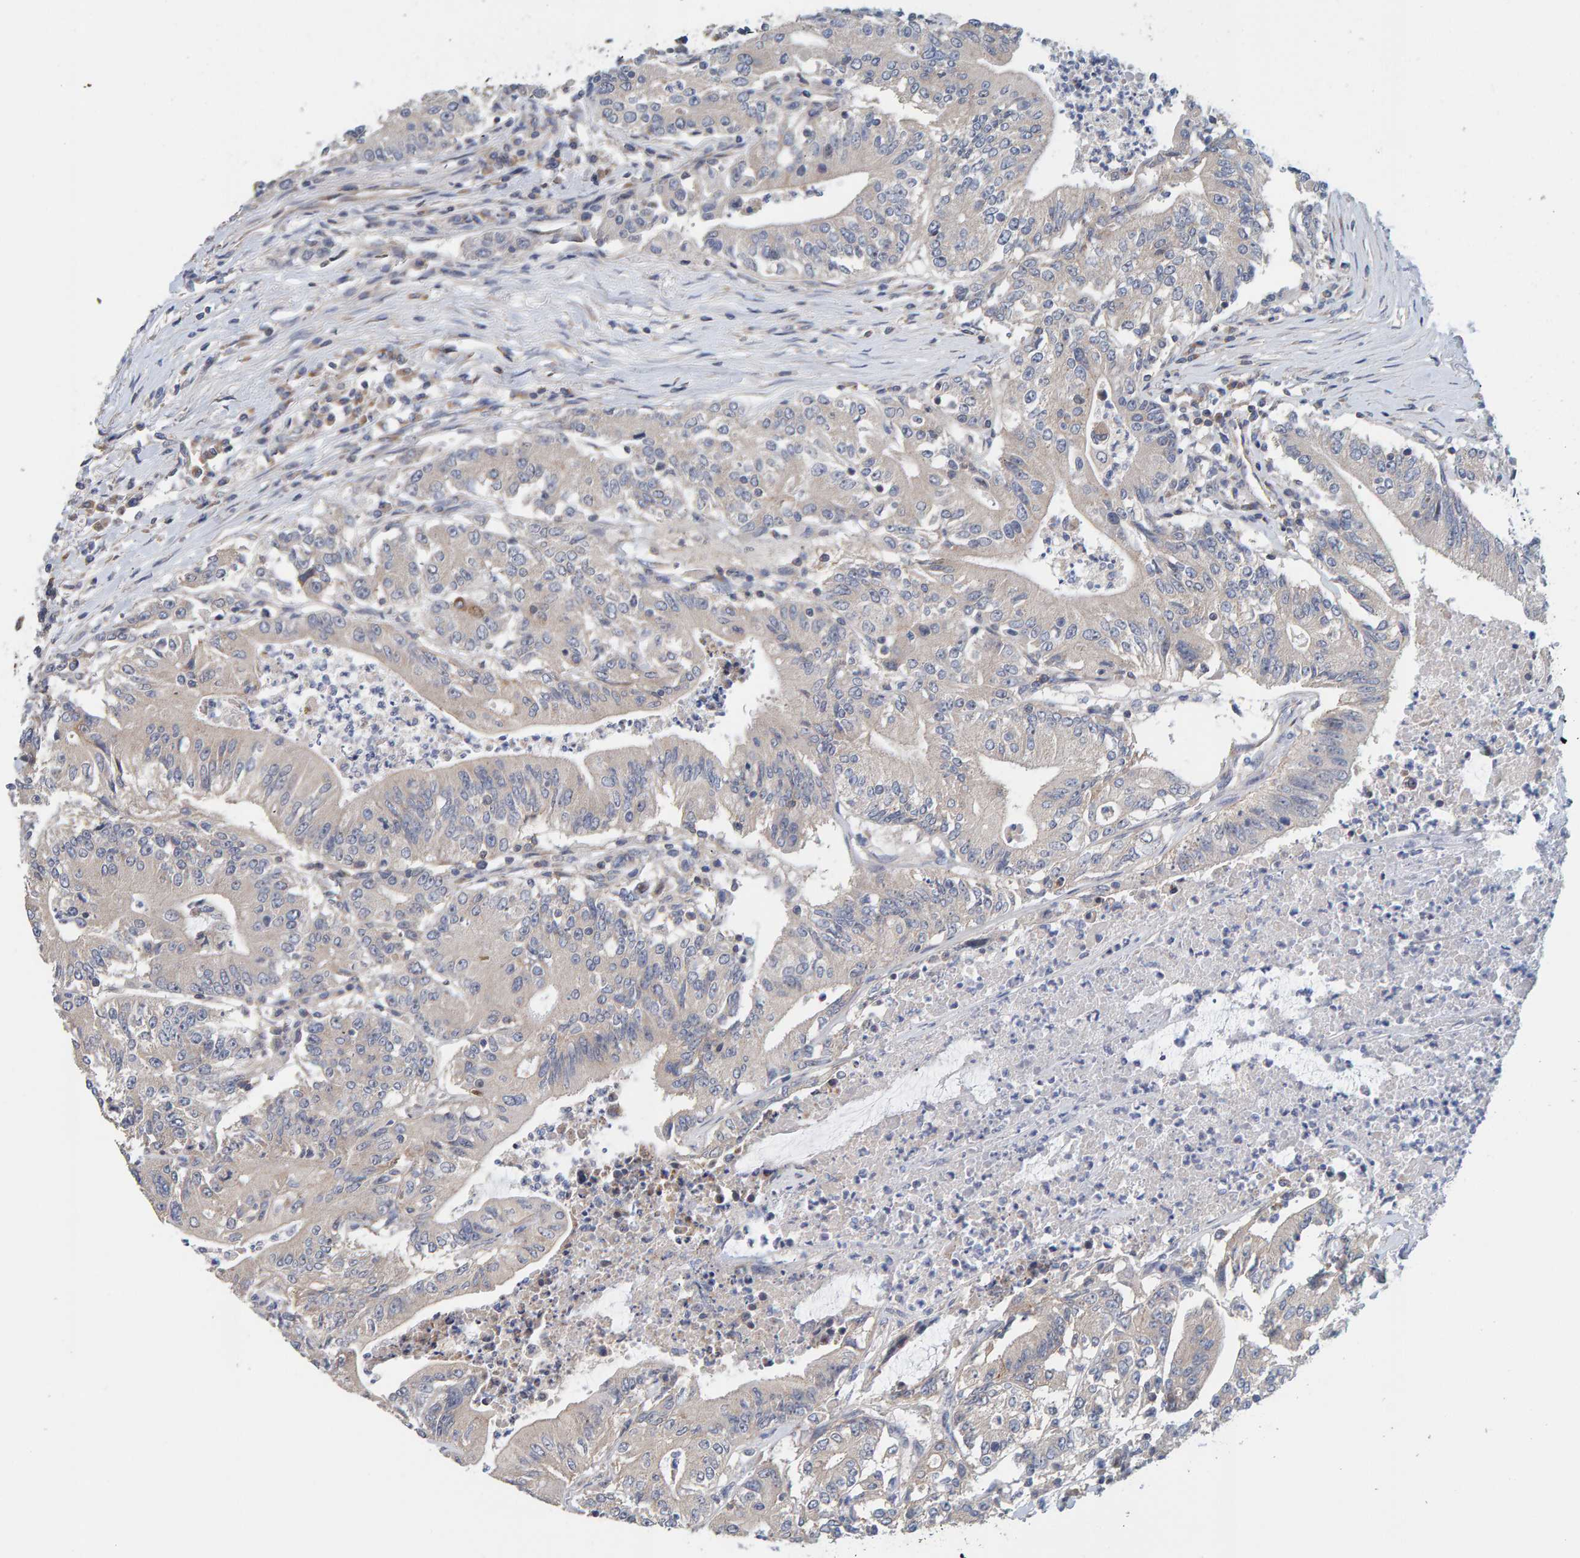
{"staining": {"intensity": "negative", "quantity": "none", "location": "none"}, "tissue": "colorectal cancer", "cell_type": "Tumor cells", "image_type": "cancer", "snomed": [{"axis": "morphology", "description": "Adenocarcinoma, NOS"}, {"axis": "topography", "description": "Colon"}], "caption": "Human colorectal adenocarcinoma stained for a protein using immunohistochemistry reveals no positivity in tumor cells.", "gene": "CCM2", "patient": {"sex": "female", "age": 77}}